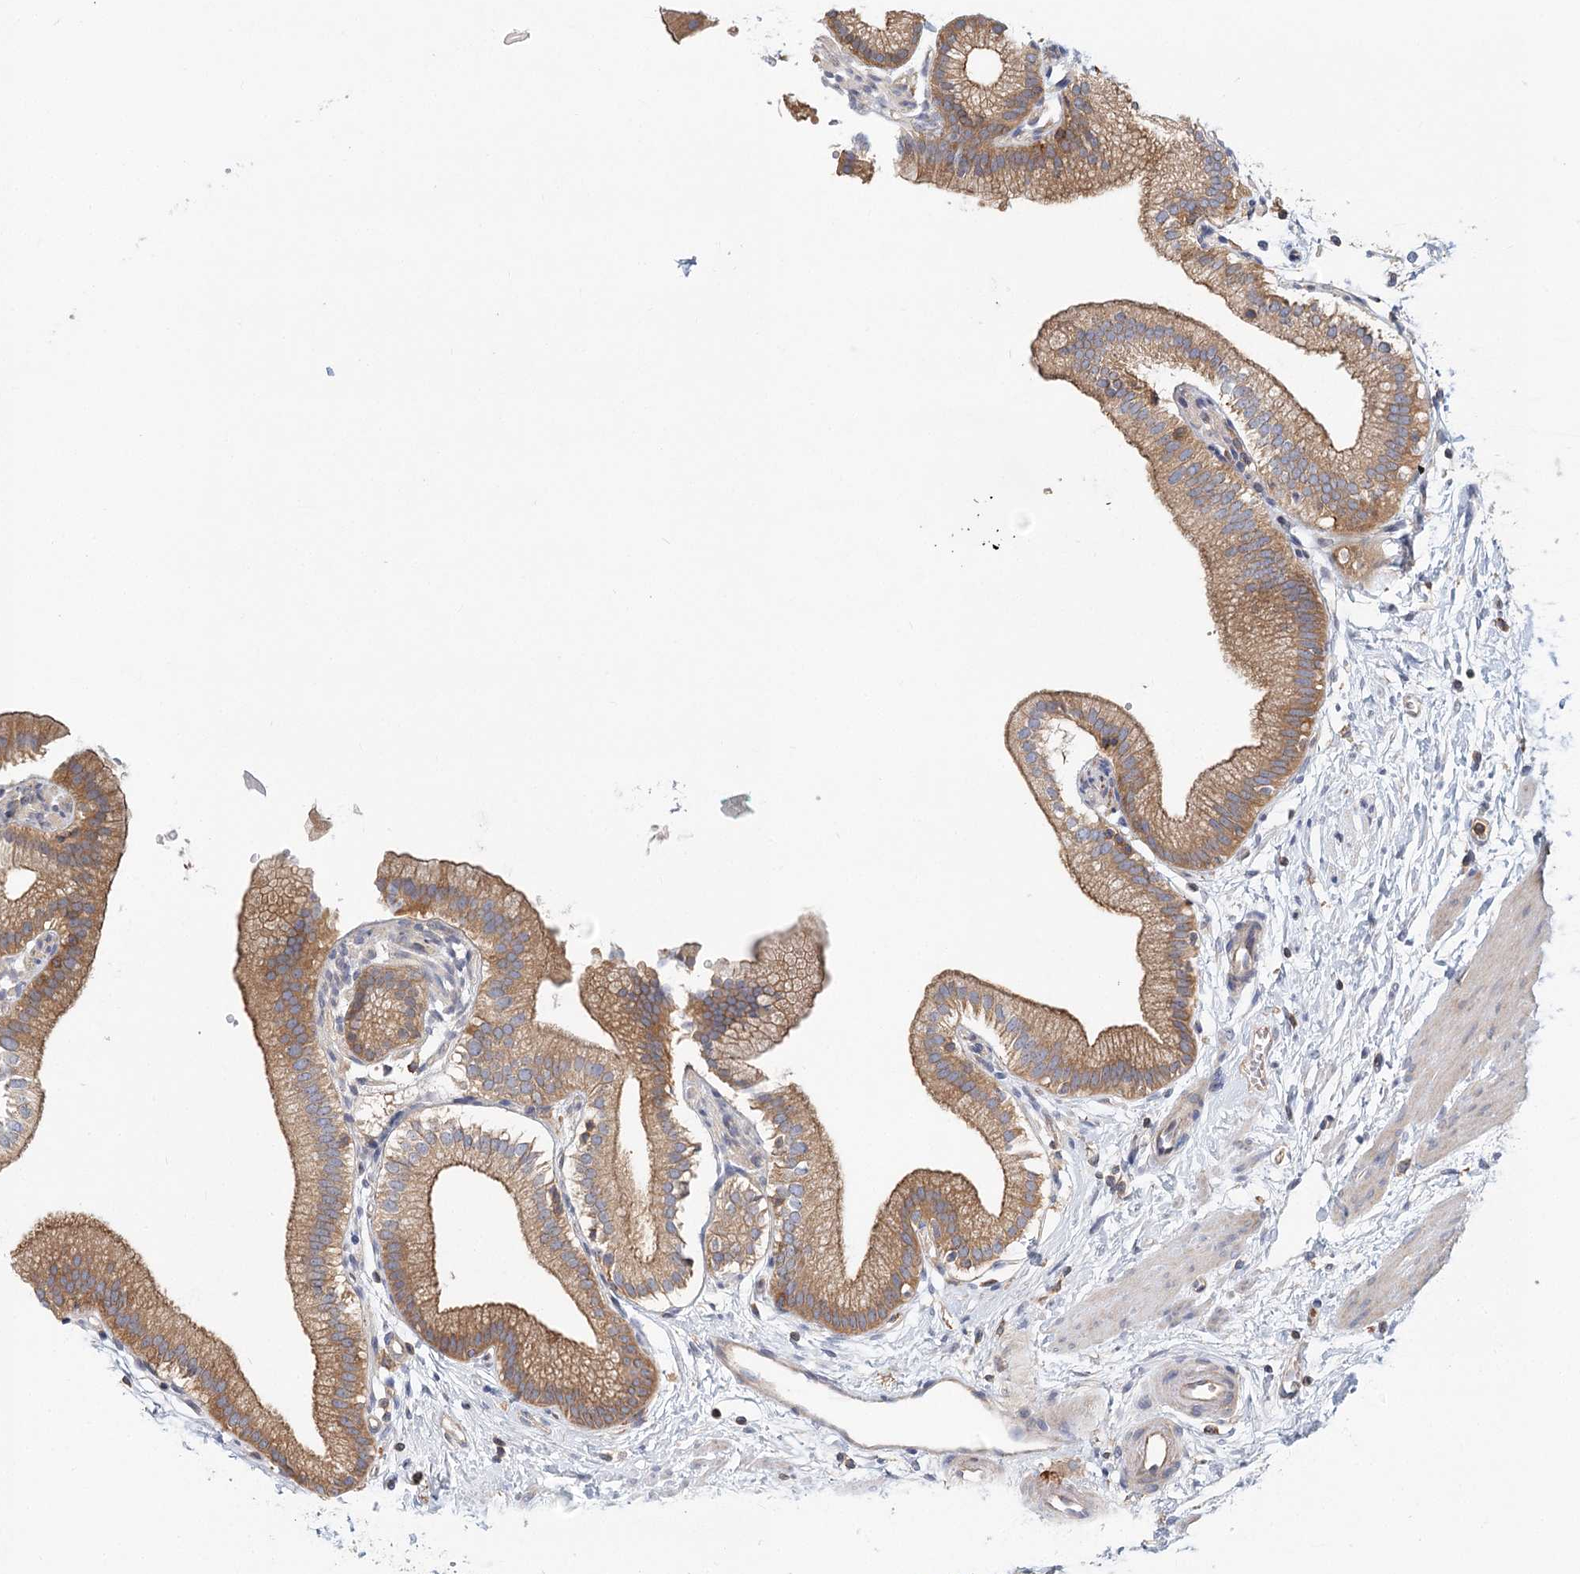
{"staining": {"intensity": "moderate", "quantity": ">75%", "location": "cytoplasmic/membranous"}, "tissue": "gallbladder", "cell_type": "Glandular cells", "image_type": "normal", "snomed": [{"axis": "morphology", "description": "Normal tissue, NOS"}, {"axis": "topography", "description": "Gallbladder"}], "caption": "High-power microscopy captured an IHC image of benign gallbladder, revealing moderate cytoplasmic/membranous expression in approximately >75% of glandular cells.", "gene": "UMPS", "patient": {"sex": "male", "age": 55}}